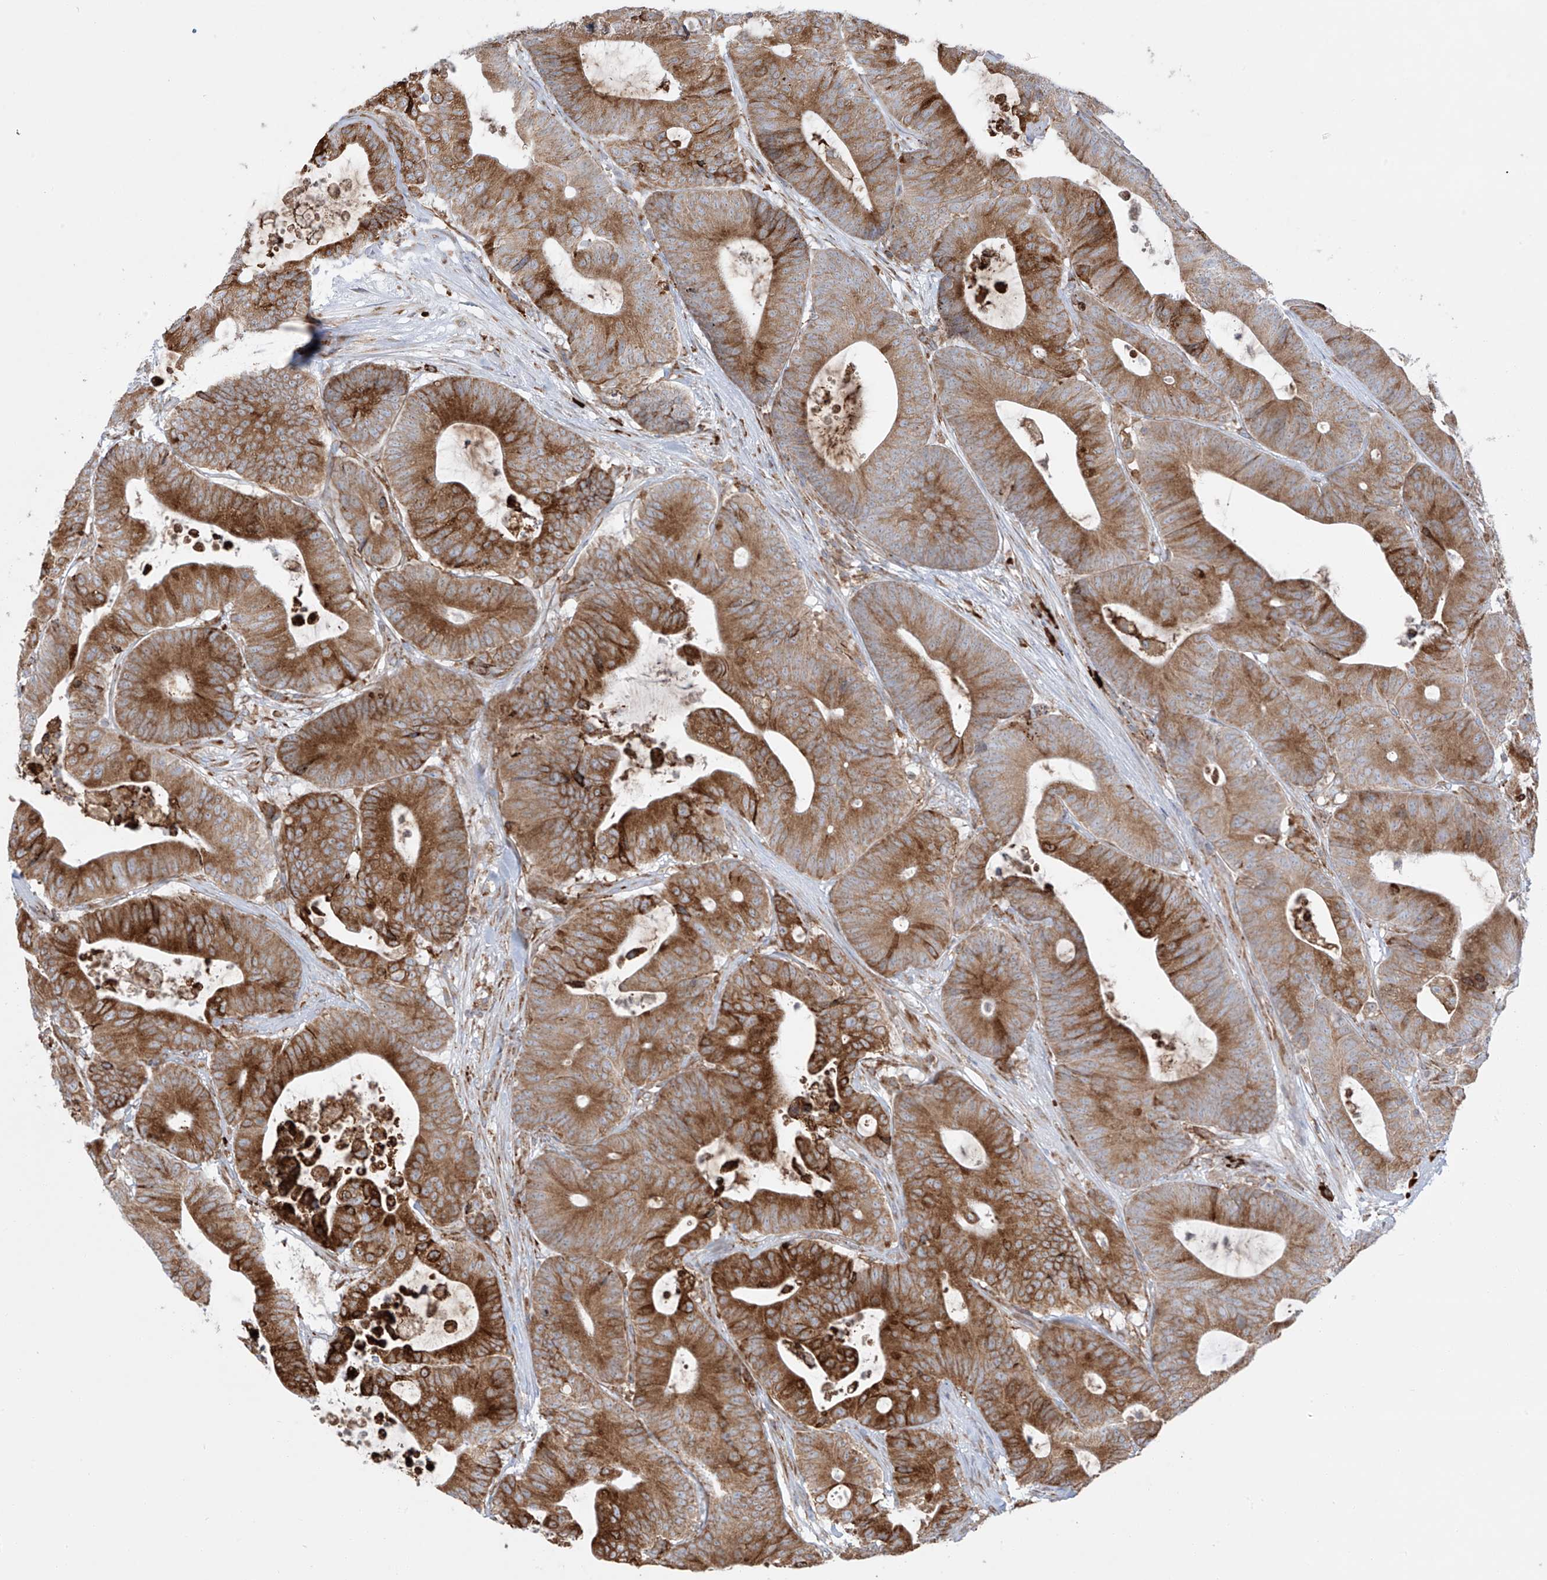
{"staining": {"intensity": "strong", "quantity": ">75%", "location": "cytoplasmic/membranous"}, "tissue": "colorectal cancer", "cell_type": "Tumor cells", "image_type": "cancer", "snomed": [{"axis": "morphology", "description": "Adenocarcinoma, NOS"}, {"axis": "topography", "description": "Colon"}], "caption": "Immunohistochemistry (IHC) photomicrograph of neoplastic tissue: colorectal cancer stained using immunohistochemistry exhibits high levels of strong protein expression localized specifically in the cytoplasmic/membranous of tumor cells, appearing as a cytoplasmic/membranous brown color.", "gene": "MX1", "patient": {"sex": "female", "age": 84}}